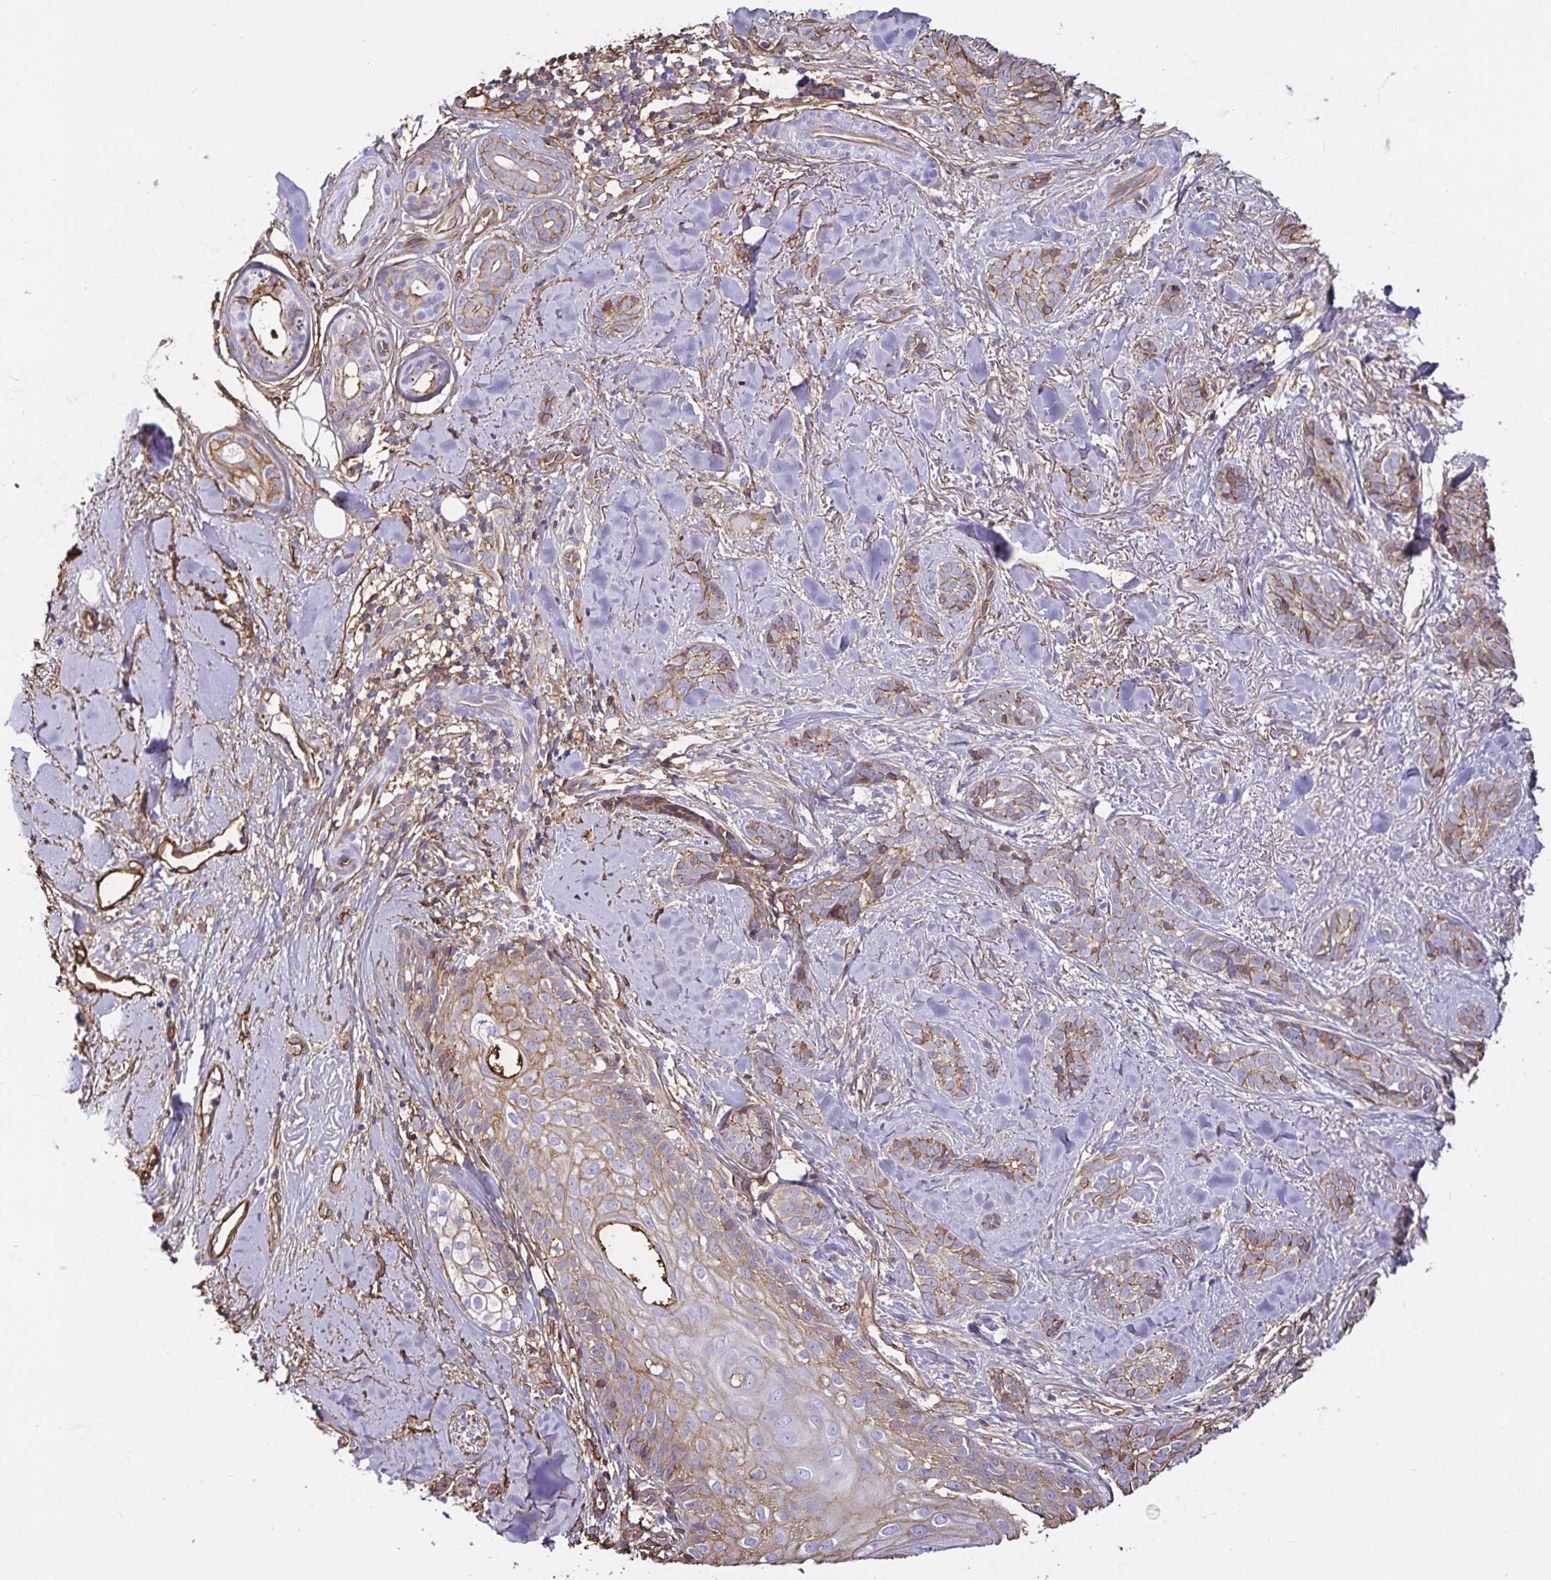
{"staining": {"intensity": "moderate", "quantity": ">75%", "location": "cytoplasmic/membranous"}, "tissue": "skin cancer", "cell_type": "Tumor cells", "image_type": "cancer", "snomed": [{"axis": "morphology", "description": "Basal cell carcinoma"}, {"axis": "morphology", "description": "BCC, high aggressive"}, {"axis": "topography", "description": "Skin"}], "caption": "Skin cancer (basal cell carcinoma) stained with a protein marker reveals moderate staining in tumor cells.", "gene": "ANXA2", "patient": {"sex": "female", "age": 79}}